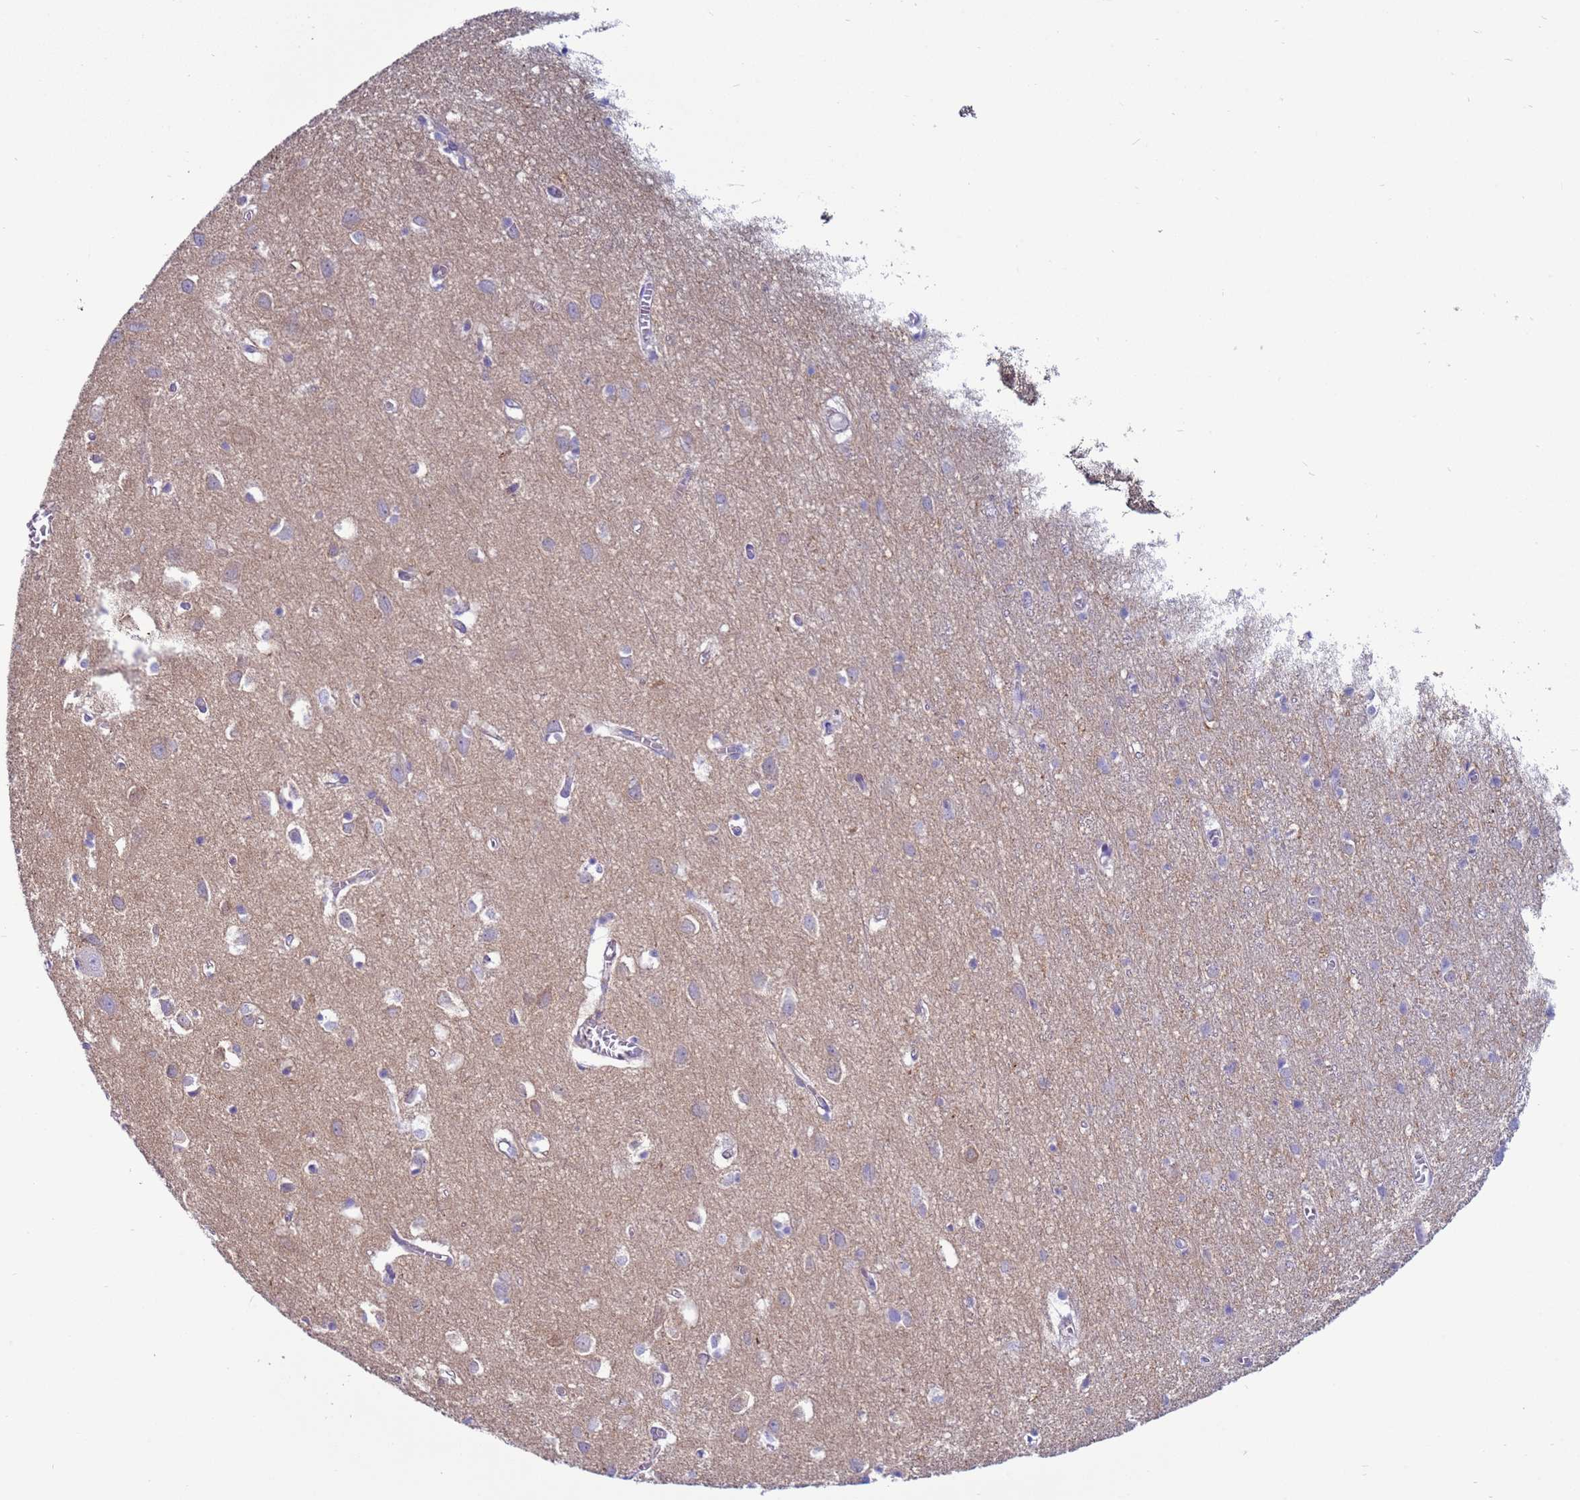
{"staining": {"intensity": "negative", "quantity": "none", "location": "none"}, "tissue": "cerebral cortex", "cell_type": "Endothelial cells", "image_type": "normal", "snomed": [{"axis": "morphology", "description": "Normal tissue, NOS"}, {"axis": "topography", "description": "Cerebral cortex"}], "caption": "IHC of normal cerebral cortex demonstrates no staining in endothelial cells.", "gene": "HPCAL1", "patient": {"sex": "female", "age": 64}}